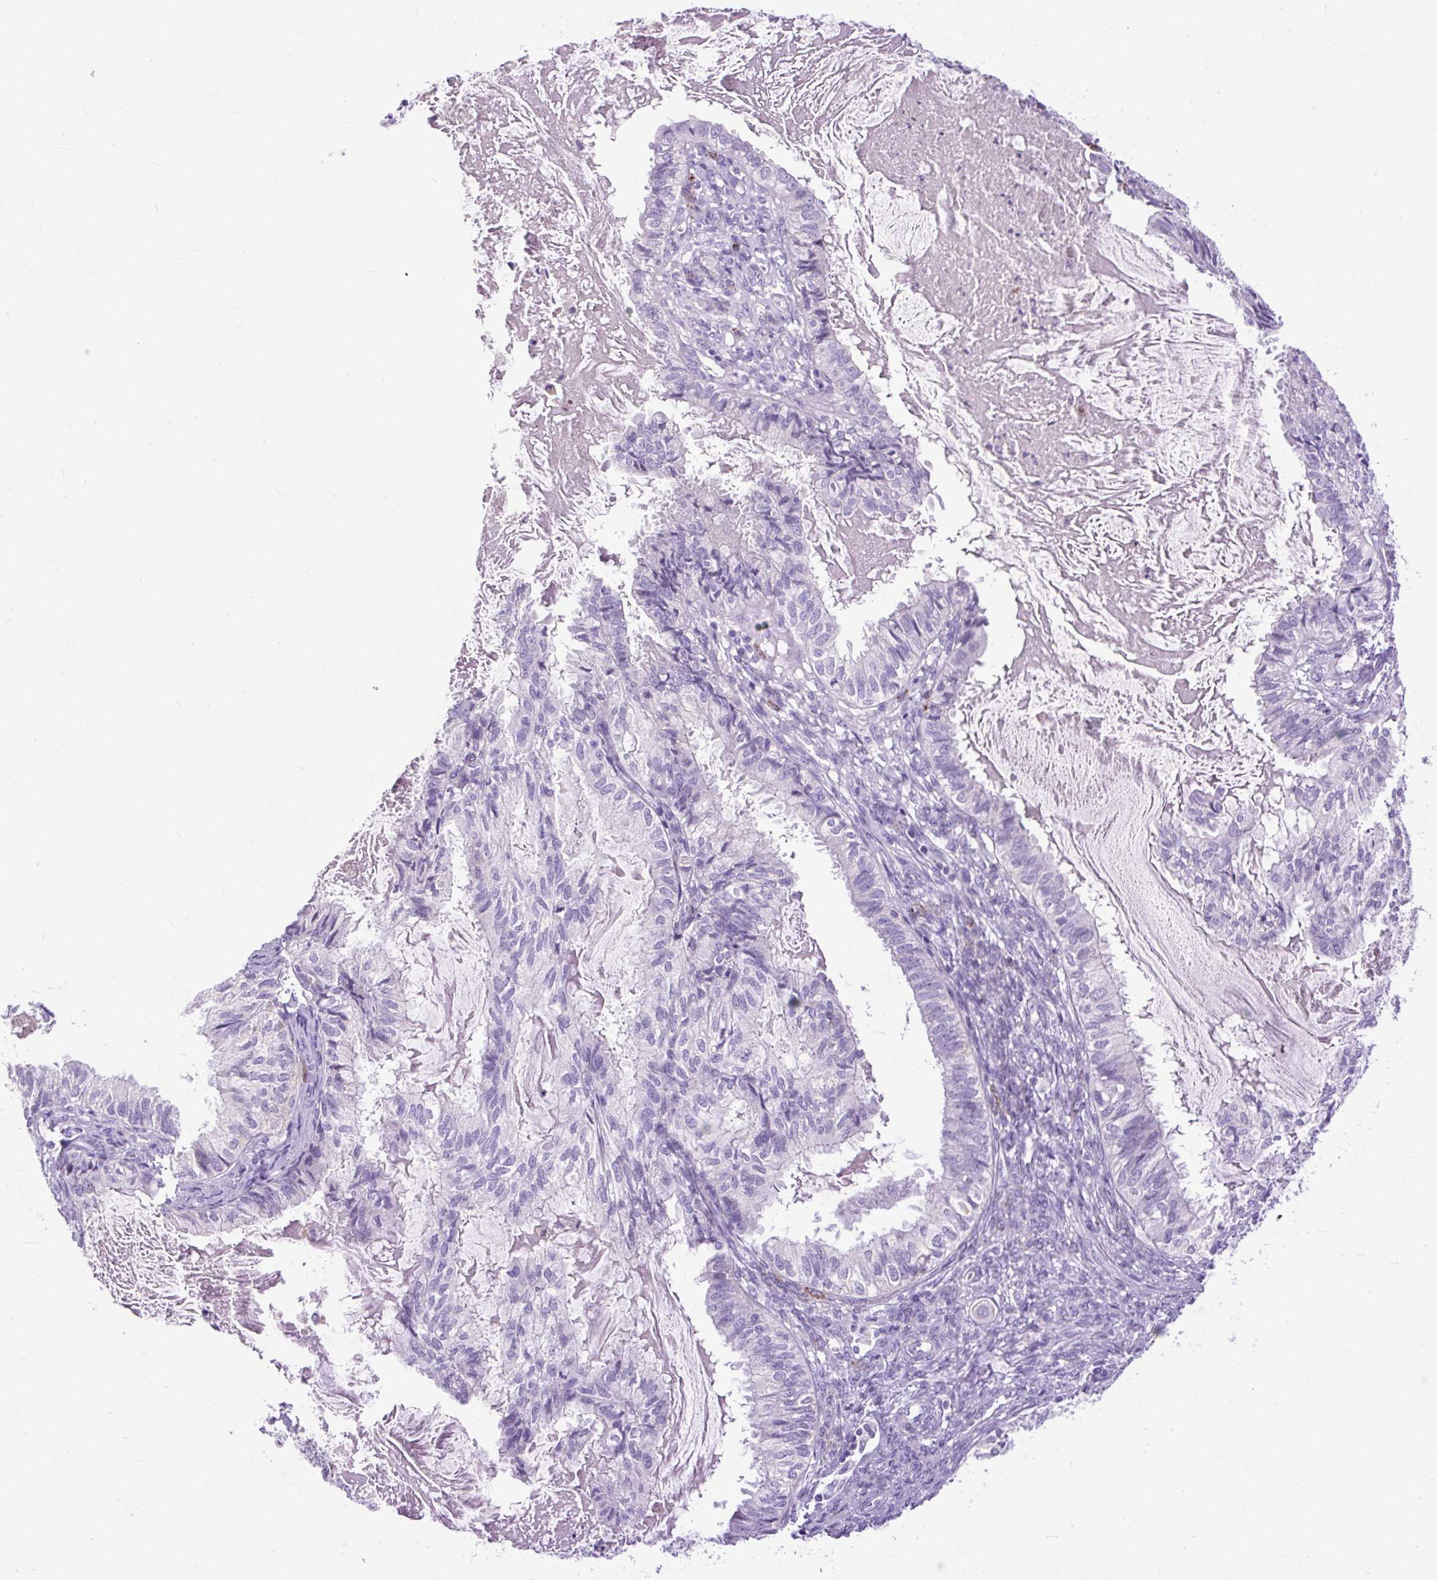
{"staining": {"intensity": "negative", "quantity": "none", "location": "none"}, "tissue": "cervical cancer", "cell_type": "Tumor cells", "image_type": "cancer", "snomed": [{"axis": "morphology", "description": "Normal tissue, NOS"}, {"axis": "morphology", "description": "Adenocarcinoma, NOS"}, {"axis": "topography", "description": "Cervix"}, {"axis": "topography", "description": "Endometrium"}], "caption": "A micrograph of adenocarcinoma (cervical) stained for a protein displays no brown staining in tumor cells.", "gene": "ZNF256", "patient": {"sex": "female", "age": 86}}